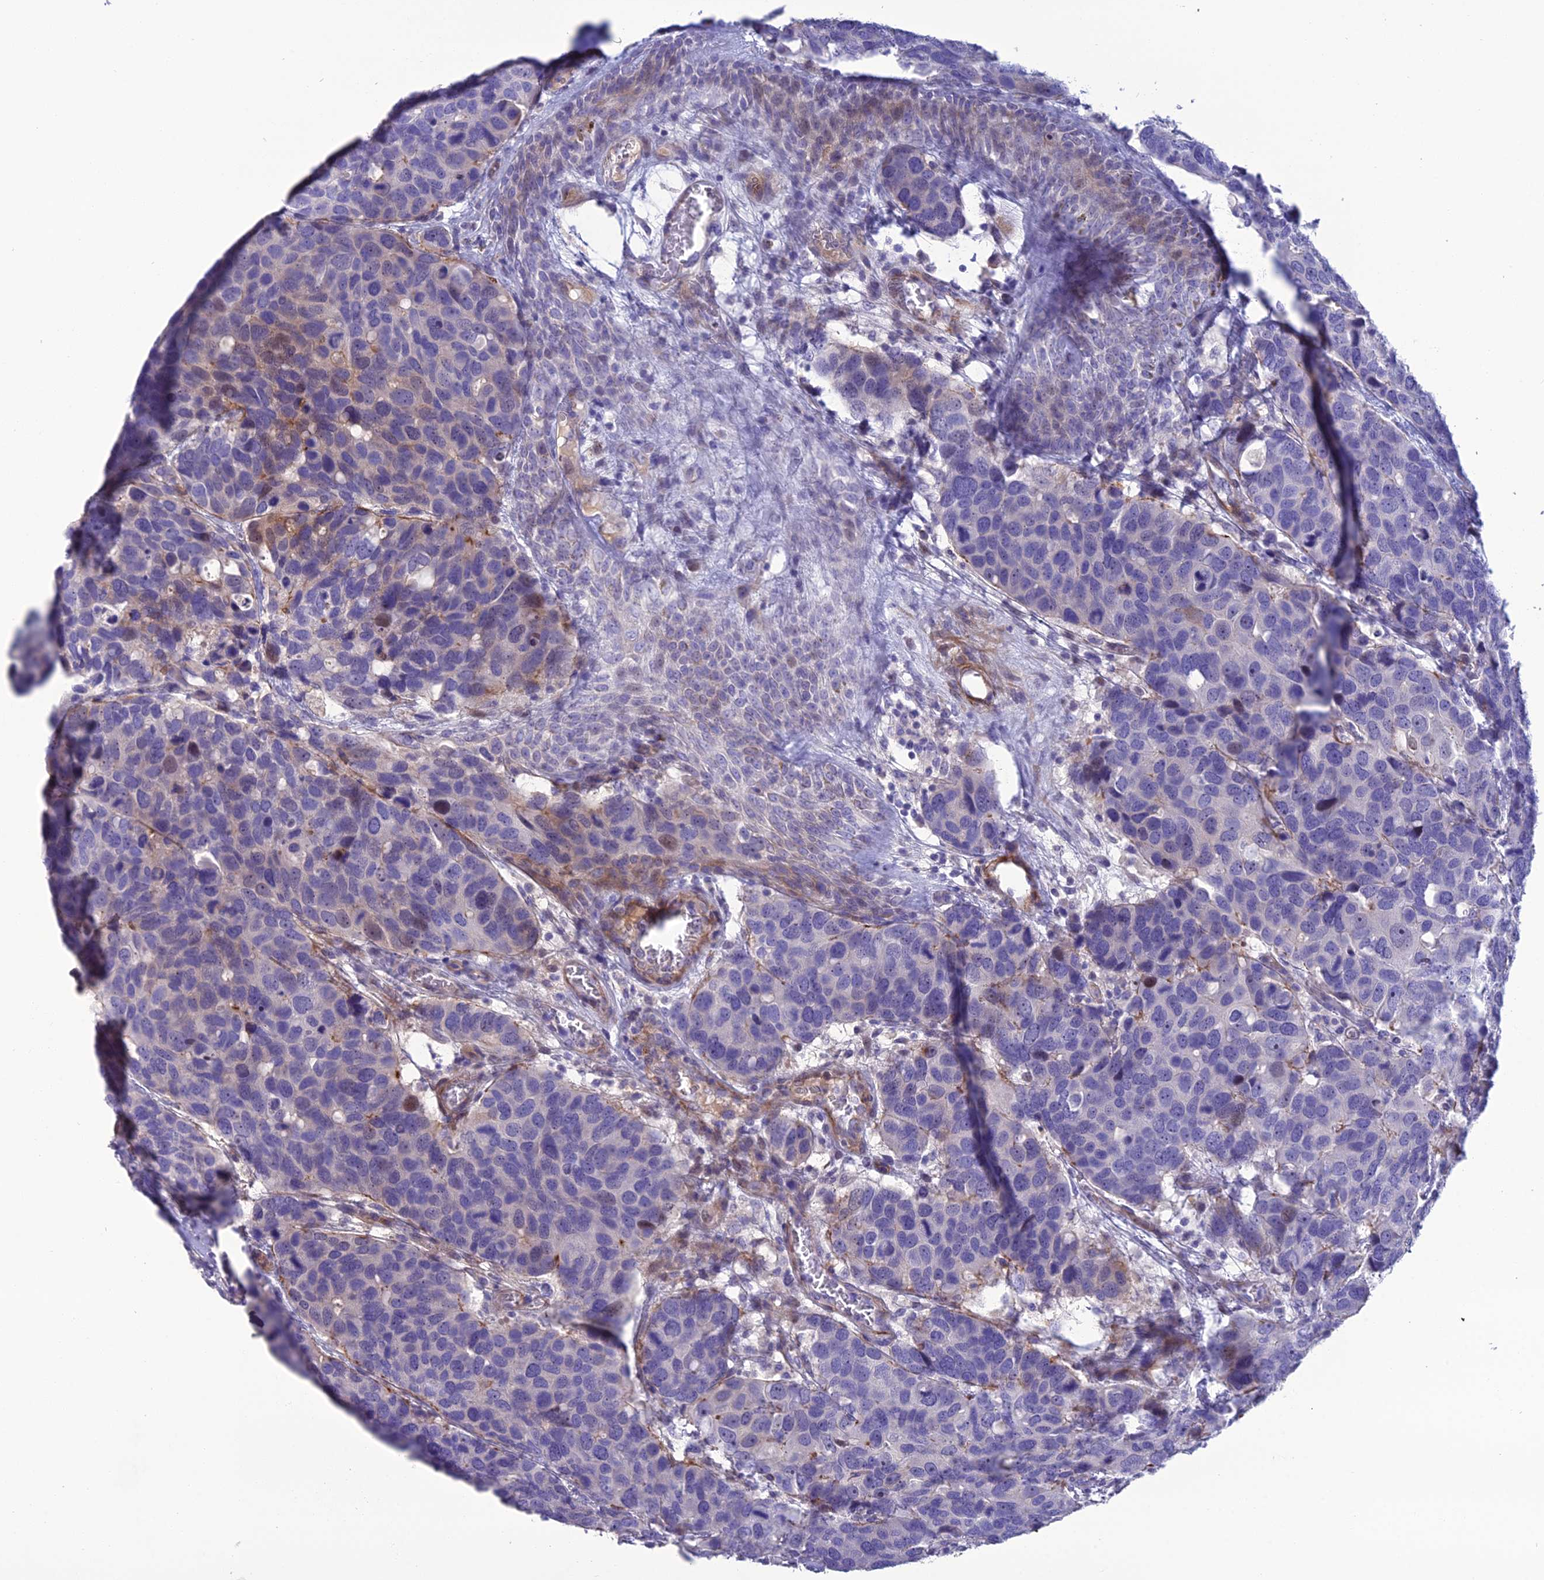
{"staining": {"intensity": "weak", "quantity": "<25%", "location": "cytoplasmic/membranous,nuclear"}, "tissue": "breast cancer", "cell_type": "Tumor cells", "image_type": "cancer", "snomed": [{"axis": "morphology", "description": "Duct carcinoma"}, {"axis": "topography", "description": "Breast"}], "caption": "IHC histopathology image of neoplastic tissue: breast cancer stained with DAB demonstrates no significant protein expression in tumor cells.", "gene": "OR56B1", "patient": {"sex": "female", "age": 83}}